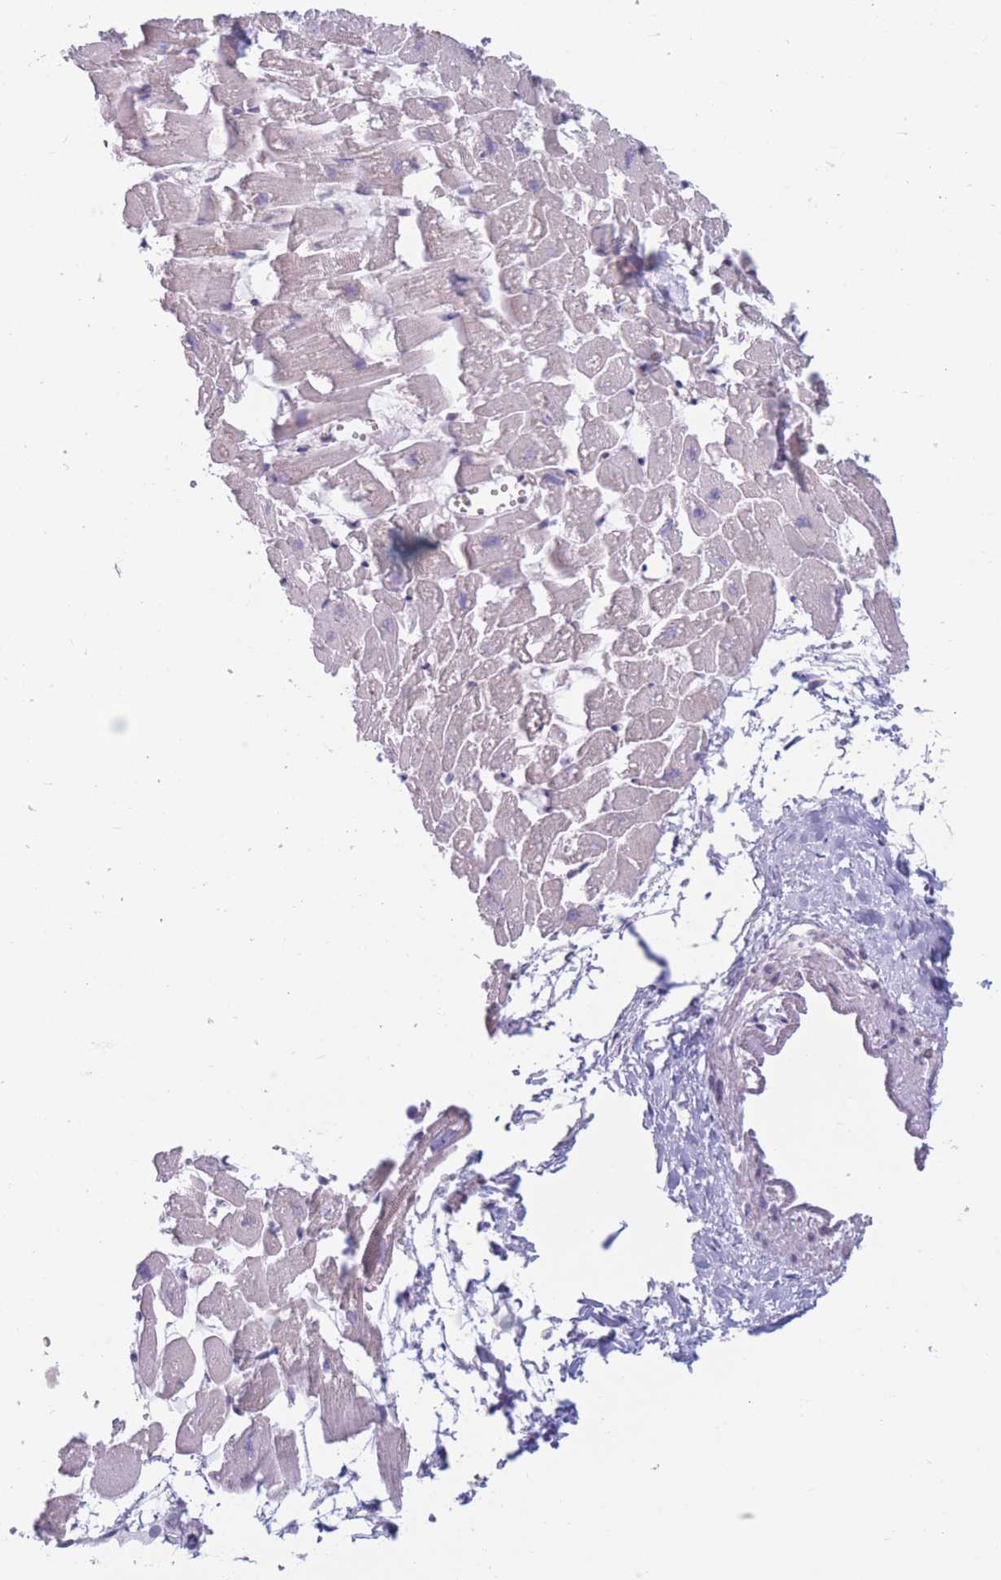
{"staining": {"intensity": "negative", "quantity": "none", "location": "none"}, "tissue": "heart muscle", "cell_type": "Cardiomyocytes", "image_type": "normal", "snomed": [{"axis": "morphology", "description": "Normal tissue, NOS"}, {"axis": "topography", "description": "Heart"}], "caption": "High magnification brightfield microscopy of benign heart muscle stained with DAB (3,3'-diaminobenzidine) (brown) and counterstained with hematoxylin (blue): cardiomyocytes show no significant staining.", "gene": "PODXL", "patient": {"sex": "female", "age": 64}}